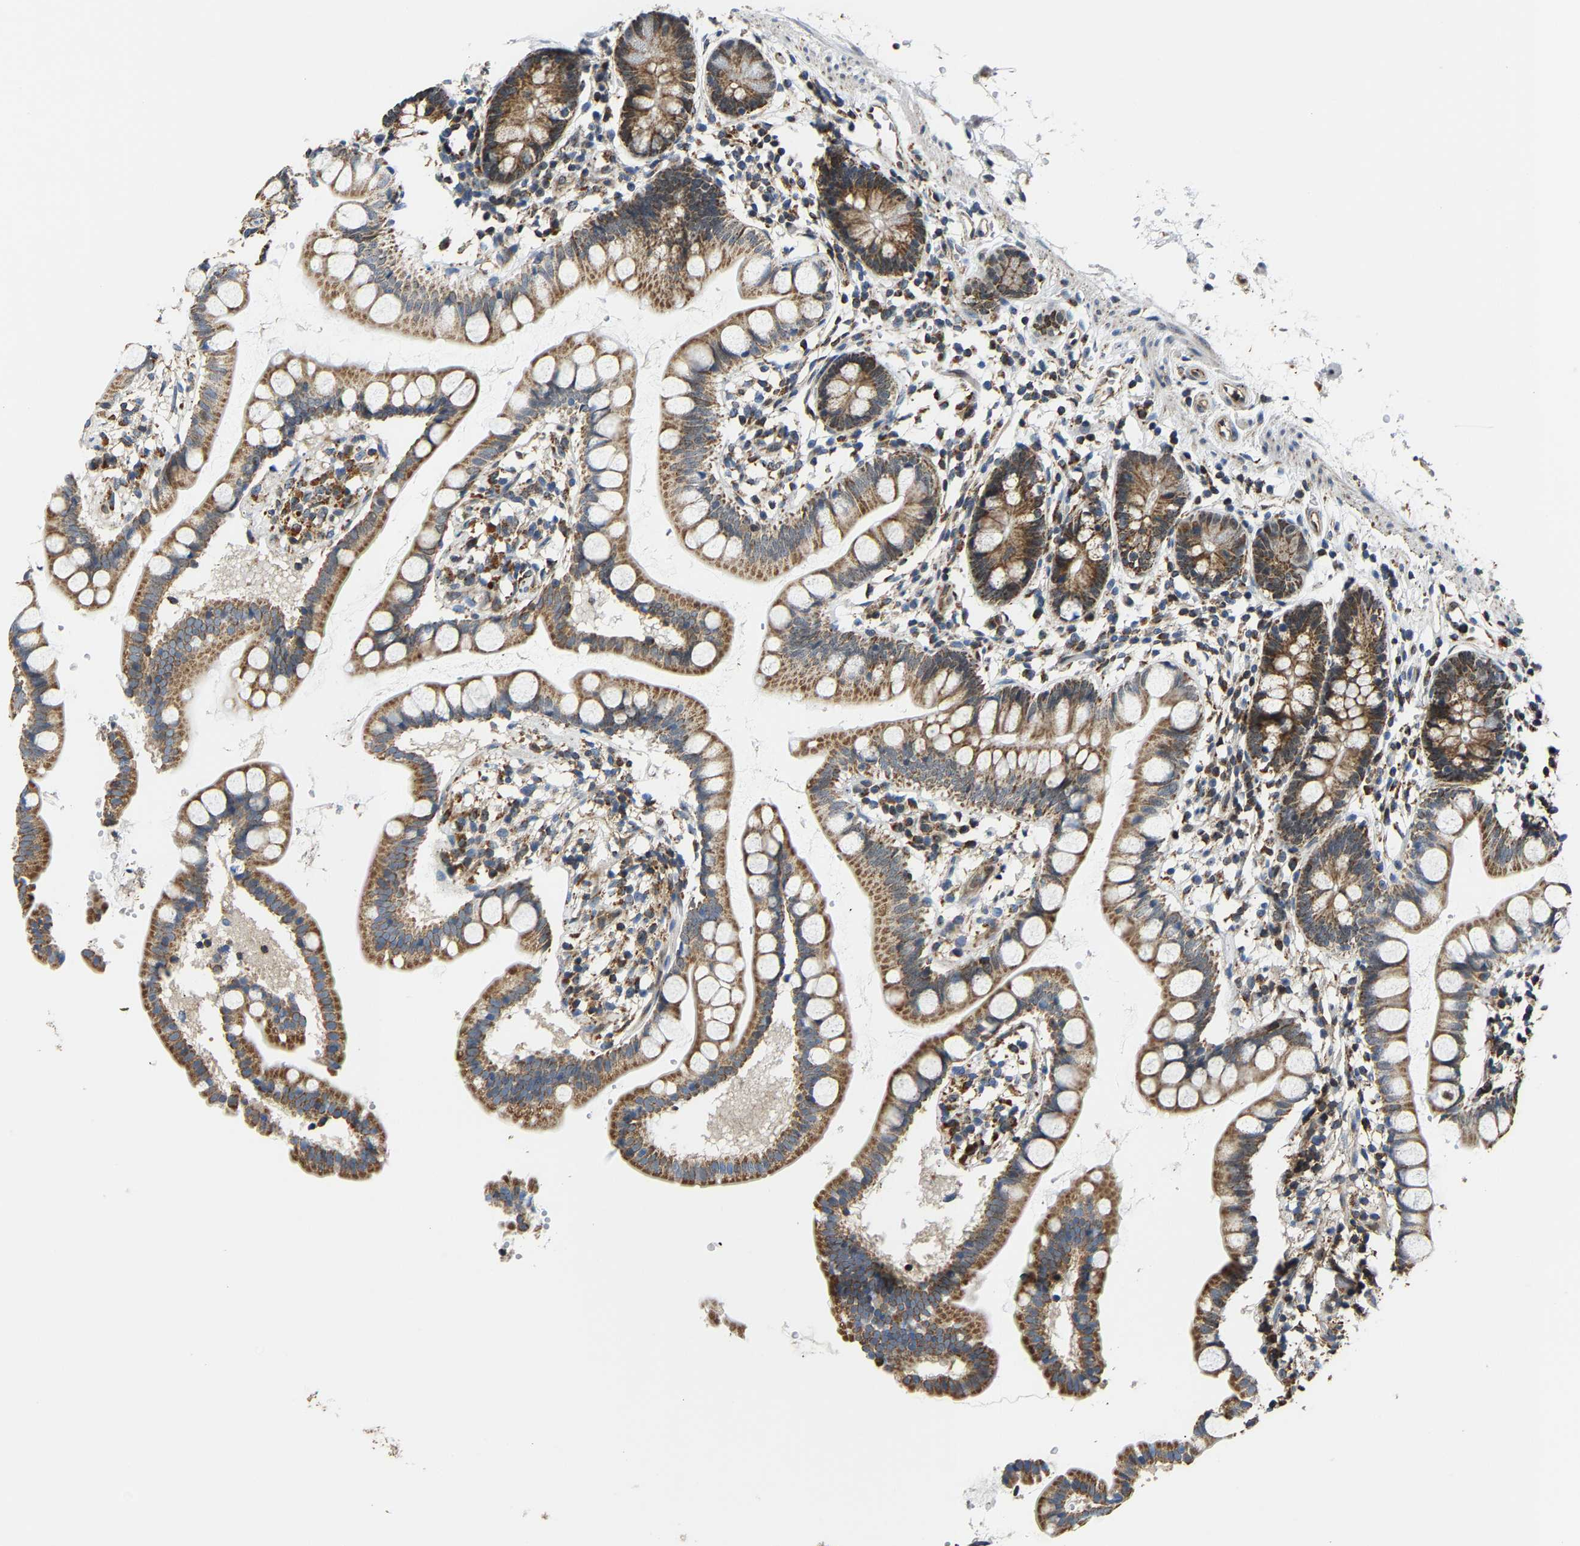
{"staining": {"intensity": "moderate", "quantity": ">75%", "location": "cytoplasmic/membranous"}, "tissue": "small intestine", "cell_type": "Glandular cells", "image_type": "normal", "snomed": [{"axis": "morphology", "description": "Normal tissue, NOS"}, {"axis": "topography", "description": "Small intestine"}], "caption": "Glandular cells show medium levels of moderate cytoplasmic/membranous staining in about >75% of cells in unremarkable small intestine. (DAB (3,3'-diaminobenzidine) IHC, brown staining for protein, blue staining for nuclei).", "gene": "GIMAP7", "patient": {"sex": "female", "age": 84}}